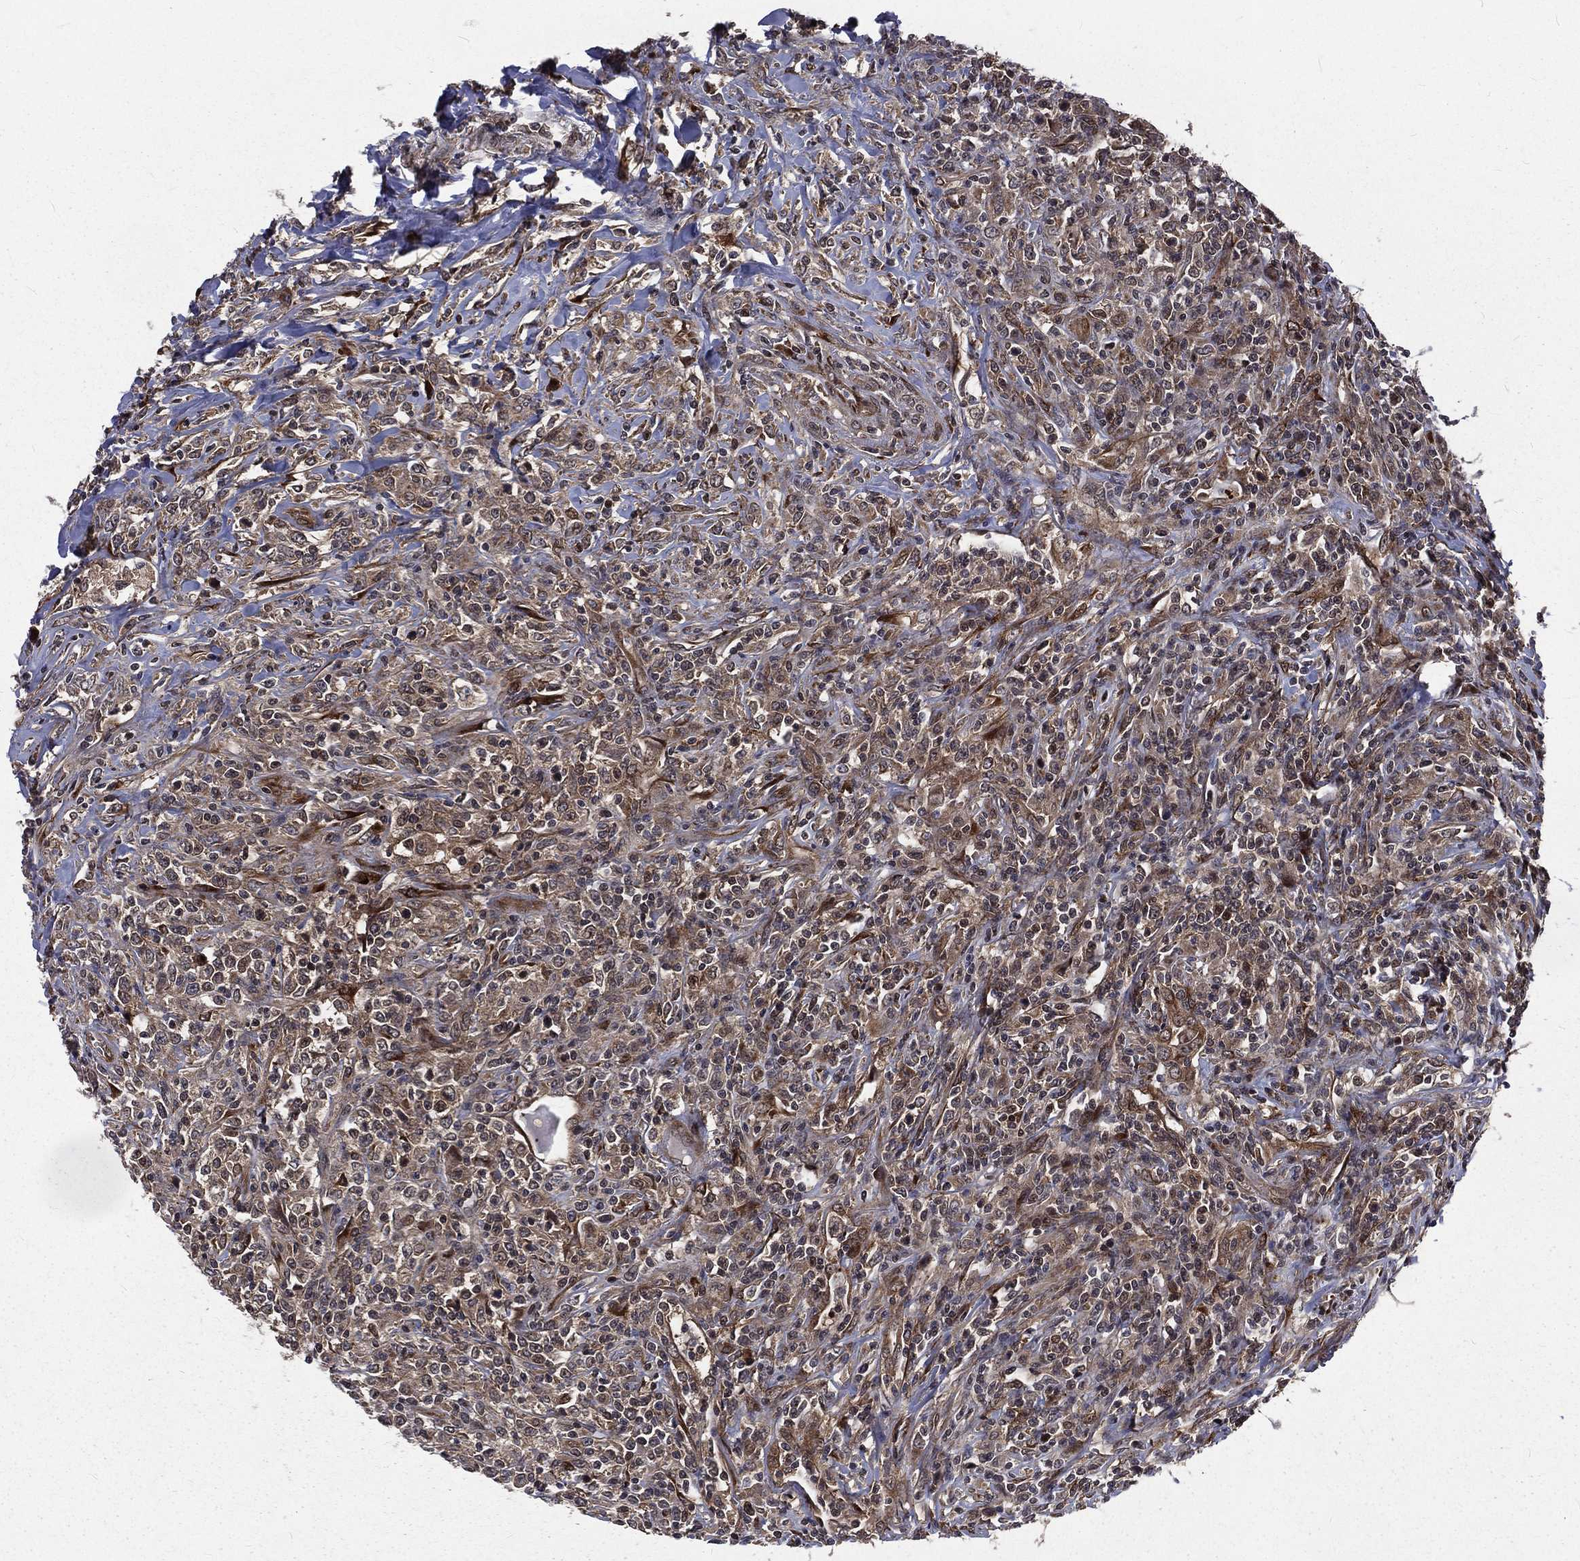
{"staining": {"intensity": "weak", "quantity": "<25%", "location": "cytoplasmic/membranous"}, "tissue": "lymphoma", "cell_type": "Tumor cells", "image_type": "cancer", "snomed": [{"axis": "morphology", "description": "Malignant lymphoma, non-Hodgkin's type, High grade"}, {"axis": "topography", "description": "Lung"}], "caption": "The histopathology image exhibits no staining of tumor cells in lymphoma.", "gene": "ARL3", "patient": {"sex": "male", "age": 79}}